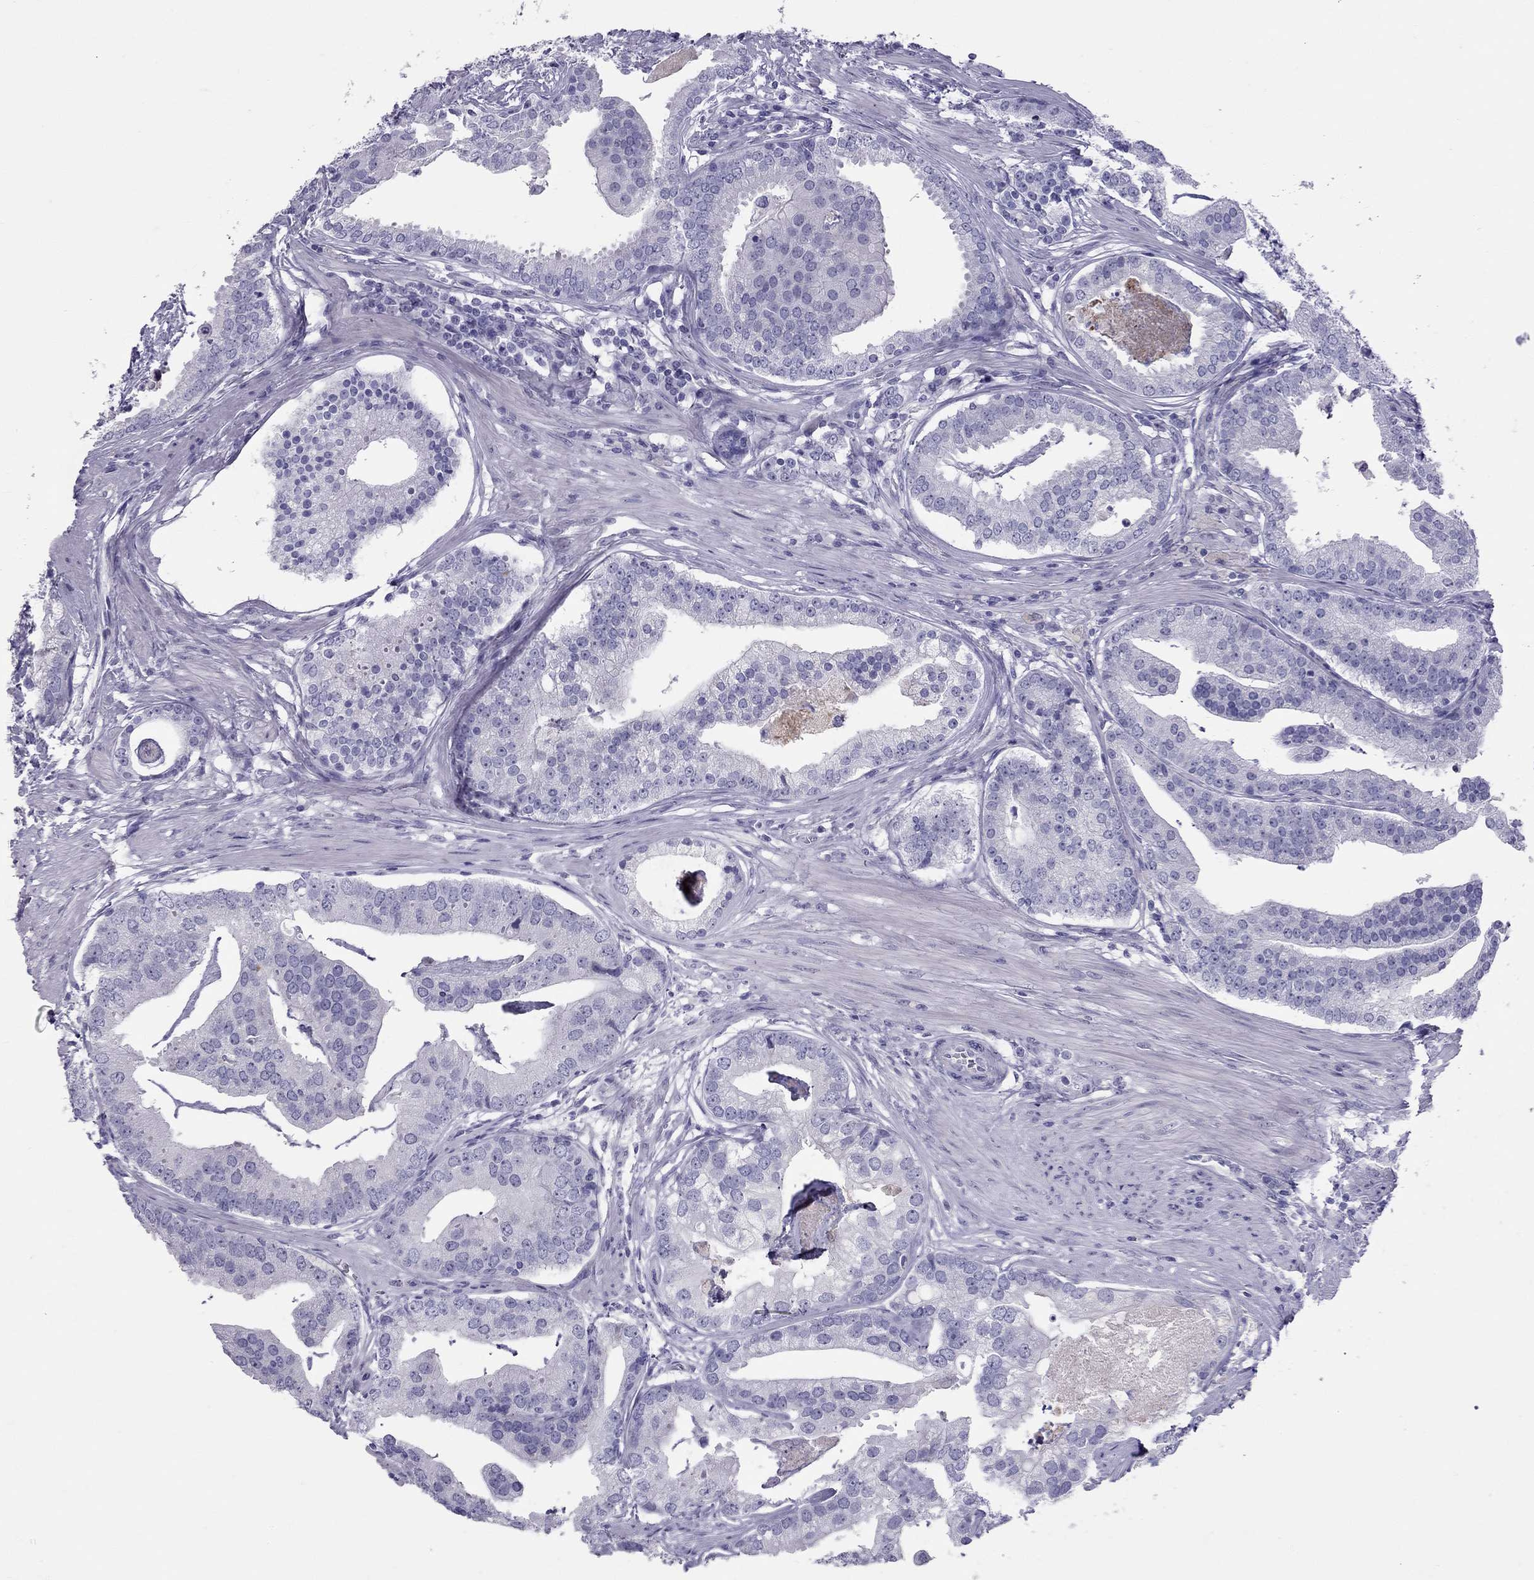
{"staining": {"intensity": "negative", "quantity": "none", "location": "none"}, "tissue": "prostate cancer", "cell_type": "Tumor cells", "image_type": "cancer", "snomed": [{"axis": "morphology", "description": "Adenocarcinoma, NOS"}, {"axis": "topography", "description": "Prostate and seminal vesicle, NOS"}, {"axis": "topography", "description": "Prostate"}], "caption": "The histopathology image demonstrates no staining of tumor cells in prostate cancer (adenocarcinoma).", "gene": "IL17REL", "patient": {"sex": "male", "age": 44}}